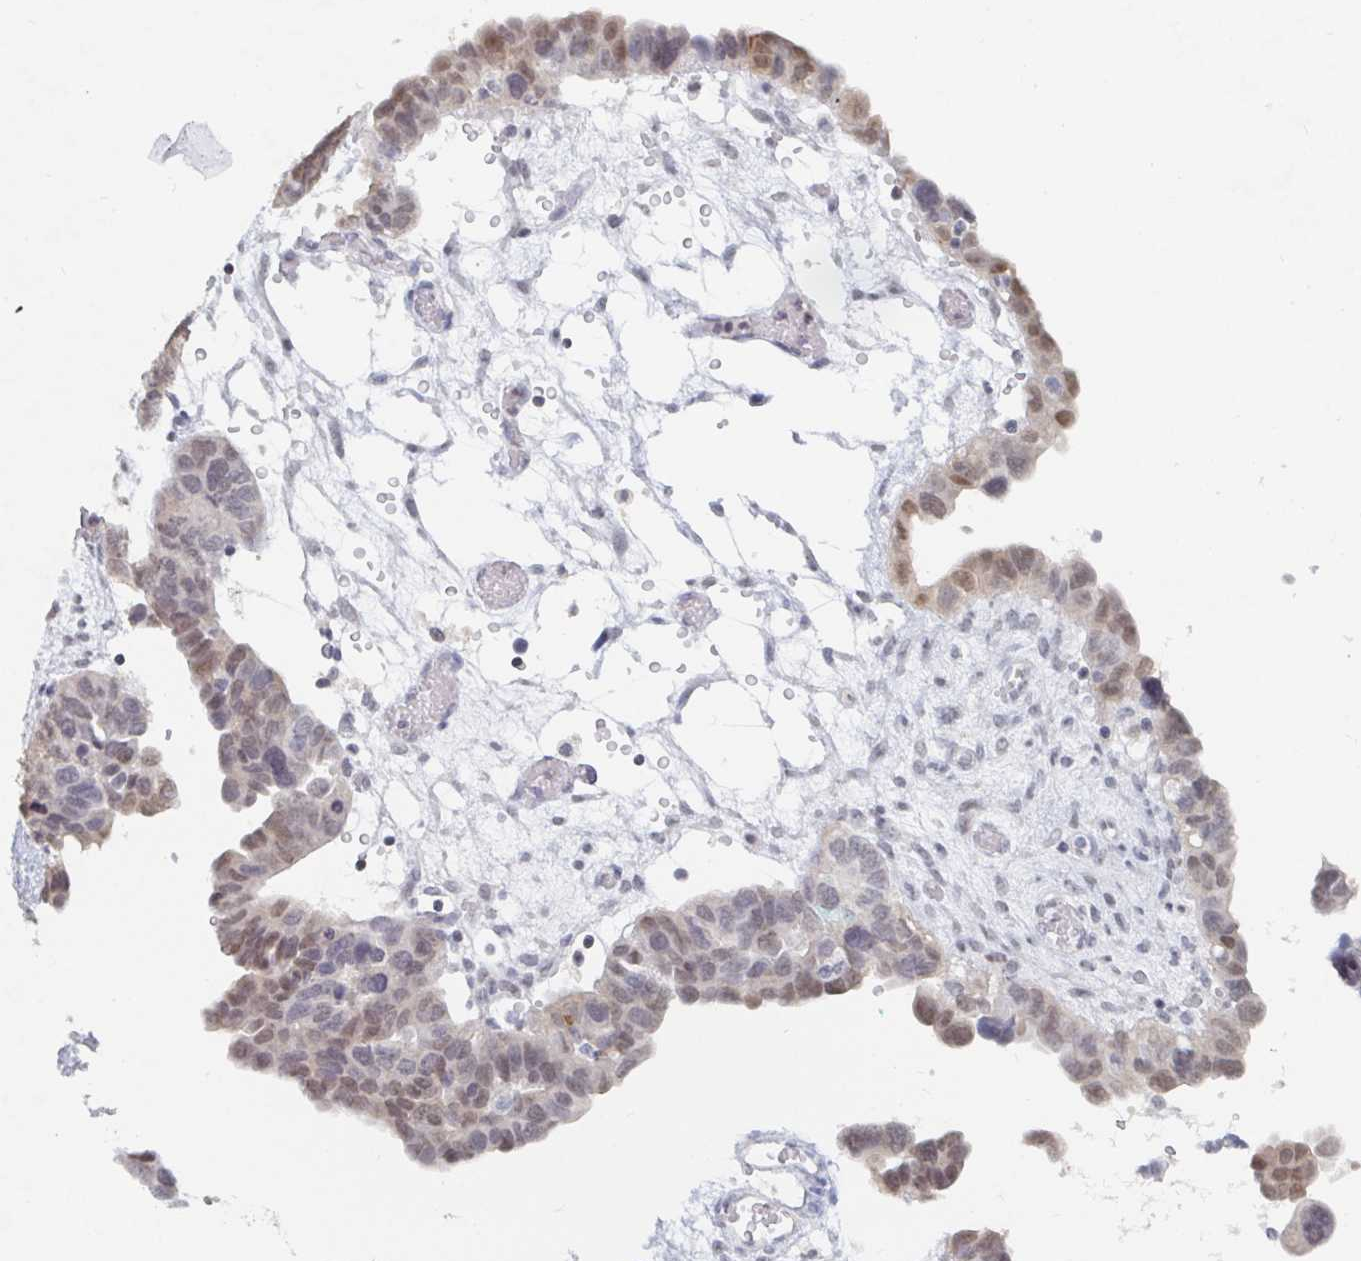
{"staining": {"intensity": "weak", "quantity": ">75%", "location": "nuclear"}, "tissue": "ovarian cancer", "cell_type": "Tumor cells", "image_type": "cancer", "snomed": [{"axis": "morphology", "description": "Cystadenocarcinoma, serous, NOS"}, {"axis": "topography", "description": "Ovary"}], "caption": "There is low levels of weak nuclear positivity in tumor cells of ovarian serous cystadenocarcinoma, as demonstrated by immunohistochemical staining (brown color).", "gene": "NME9", "patient": {"sex": "female", "age": 64}}